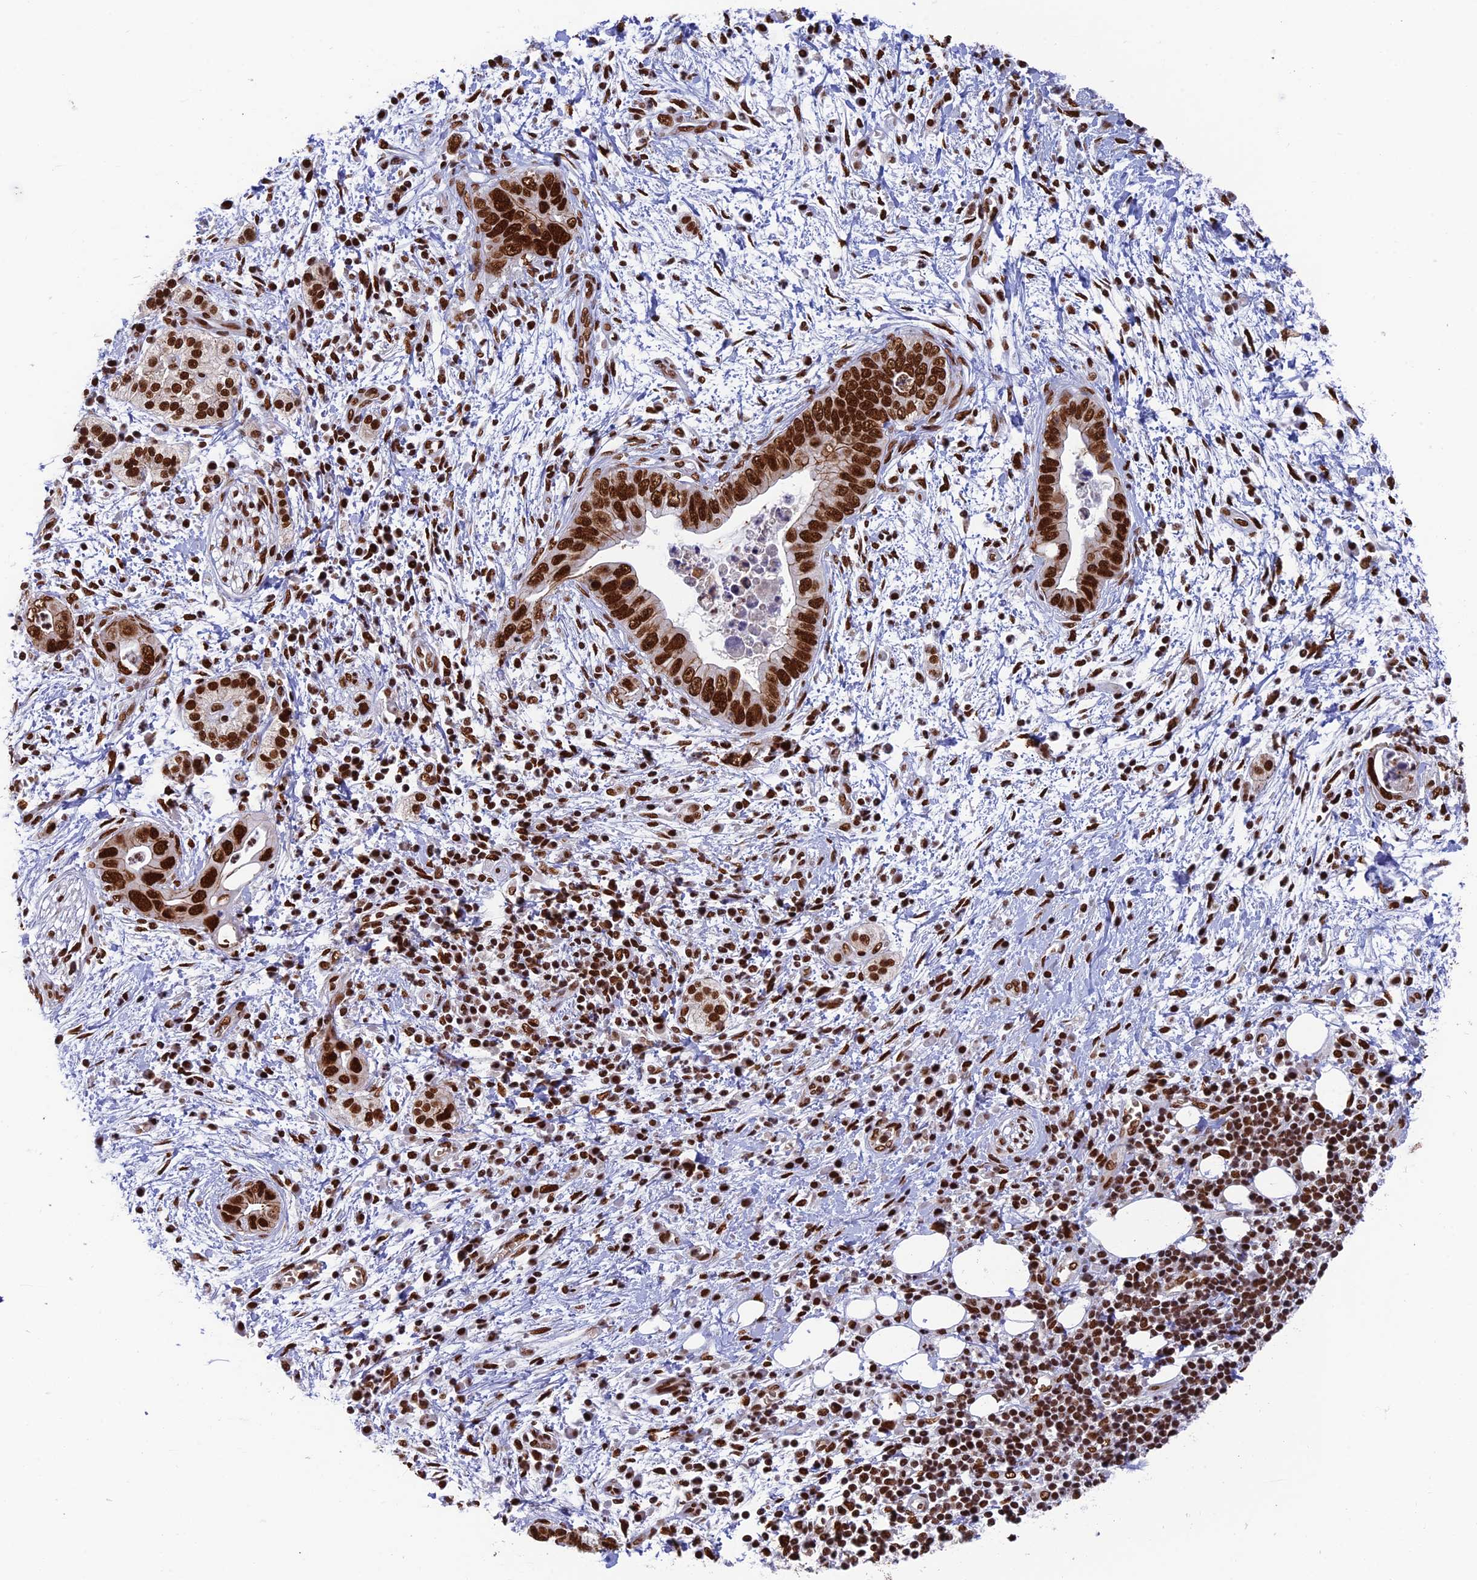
{"staining": {"intensity": "strong", "quantity": ">75%", "location": "nuclear"}, "tissue": "pancreatic cancer", "cell_type": "Tumor cells", "image_type": "cancer", "snomed": [{"axis": "morphology", "description": "Adenocarcinoma, NOS"}, {"axis": "topography", "description": "Pancreas"}], "caption": "IHC of pancreatic adenocarcinoma shows high levels of strong nuclear staining in about >75% of tumor cells.", "gene": "EEF1AKMT3", "patient": {"sex": "male", "age": 75}}